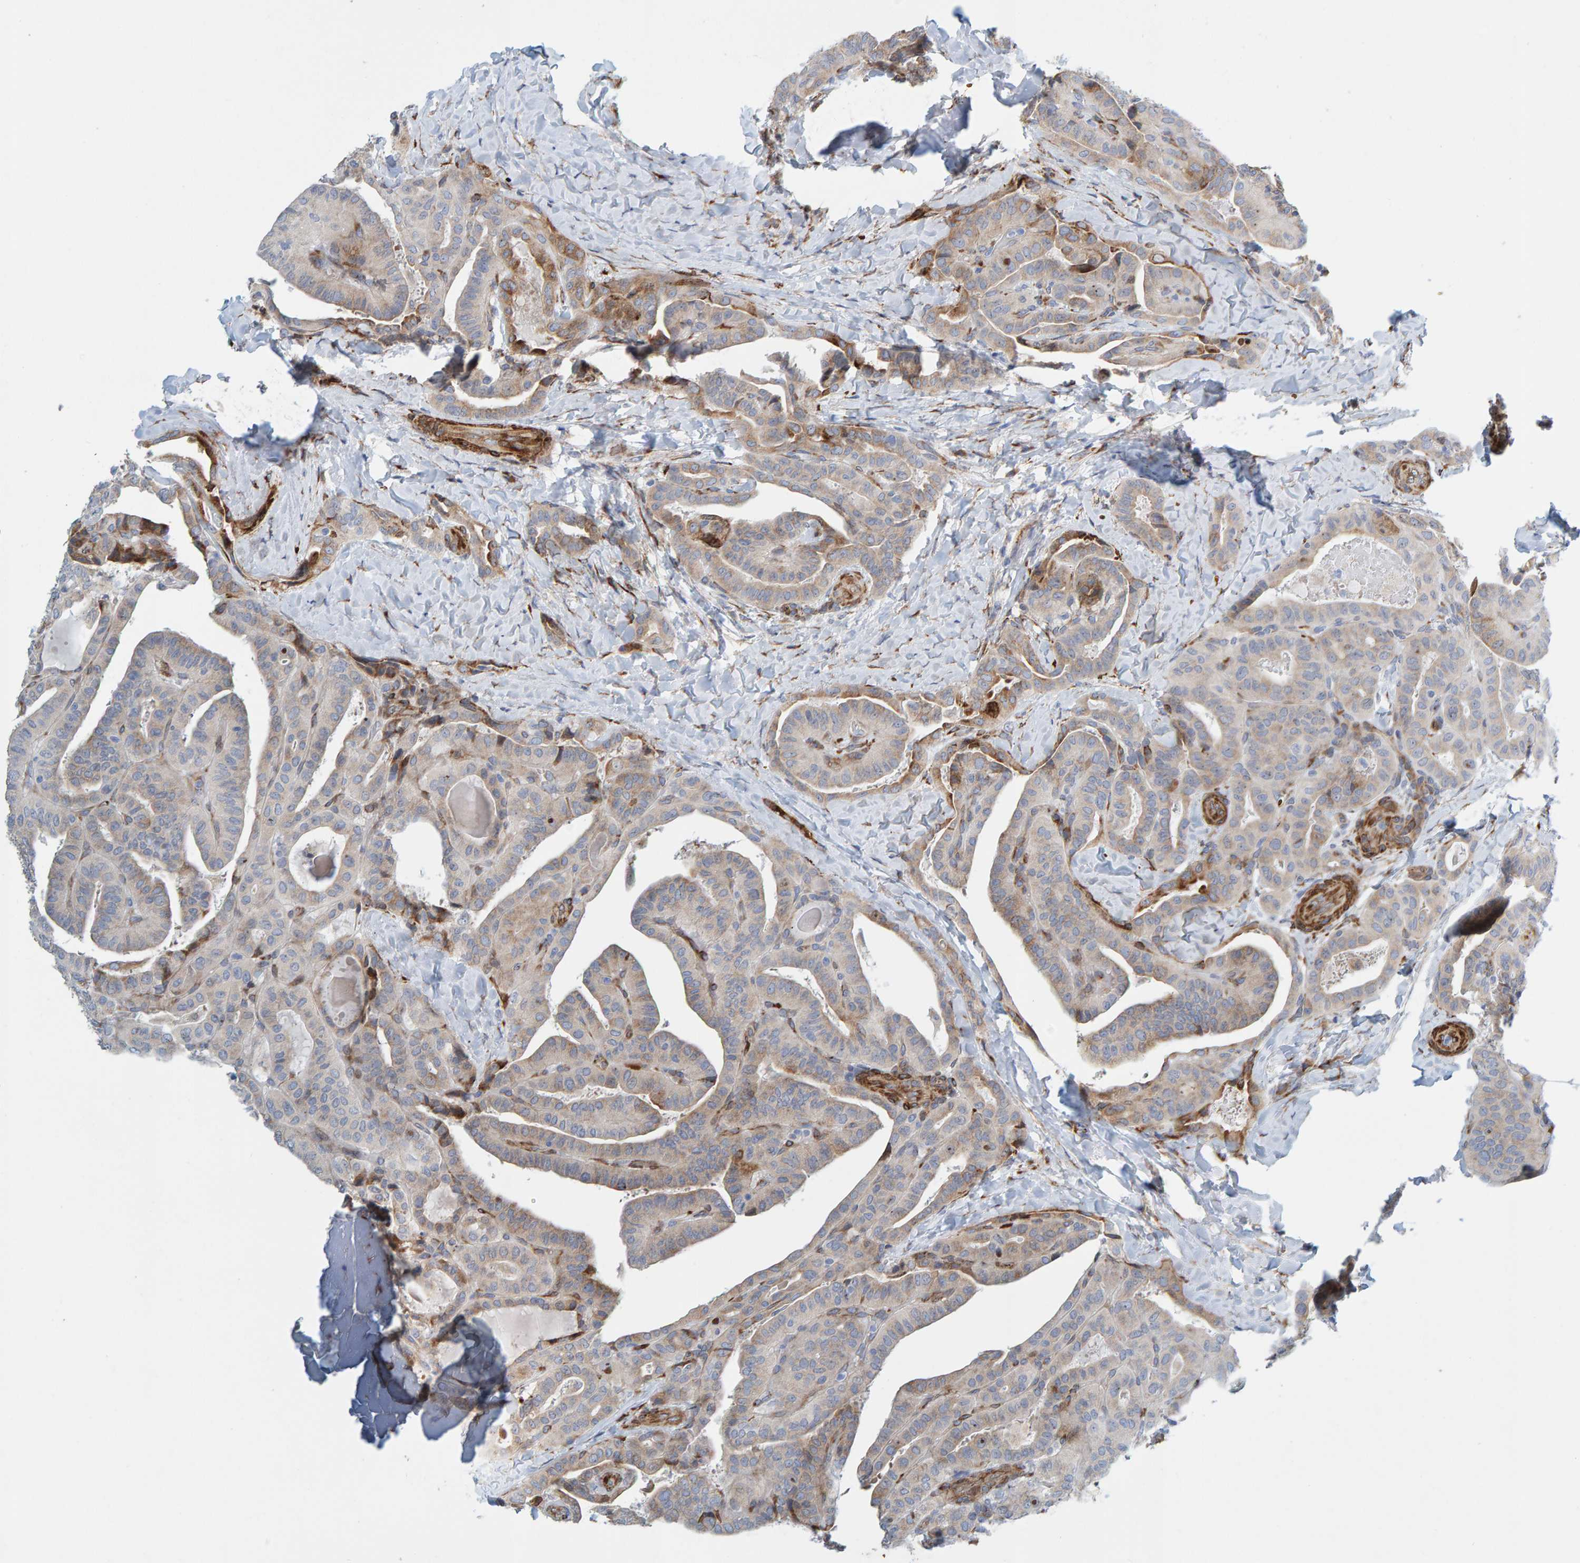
{"staining": {"intensity": "moderate", "quantity": "25%-75%", "location": "cytoplasmic/membranous"}, "tissue": "thyroid cancer", "cell_type": "Tumor cells", "image_type": "cancer", "snomed": [{"axis": "morphology", "description": "Papillary adenocarcinoma, NOS"}, {"axis": "topography", "description": "Thyroid gland"}], "caption": "There is medium levels of moderate cytoplasmic/membranous positivity in tumor cells of thyroid cancer (papillary adenocarcinoma), as demonstrated by immunohistochemical staining (brown color).", "gene": "MMP16", "patient": {"sex": "male", "age": 77}}